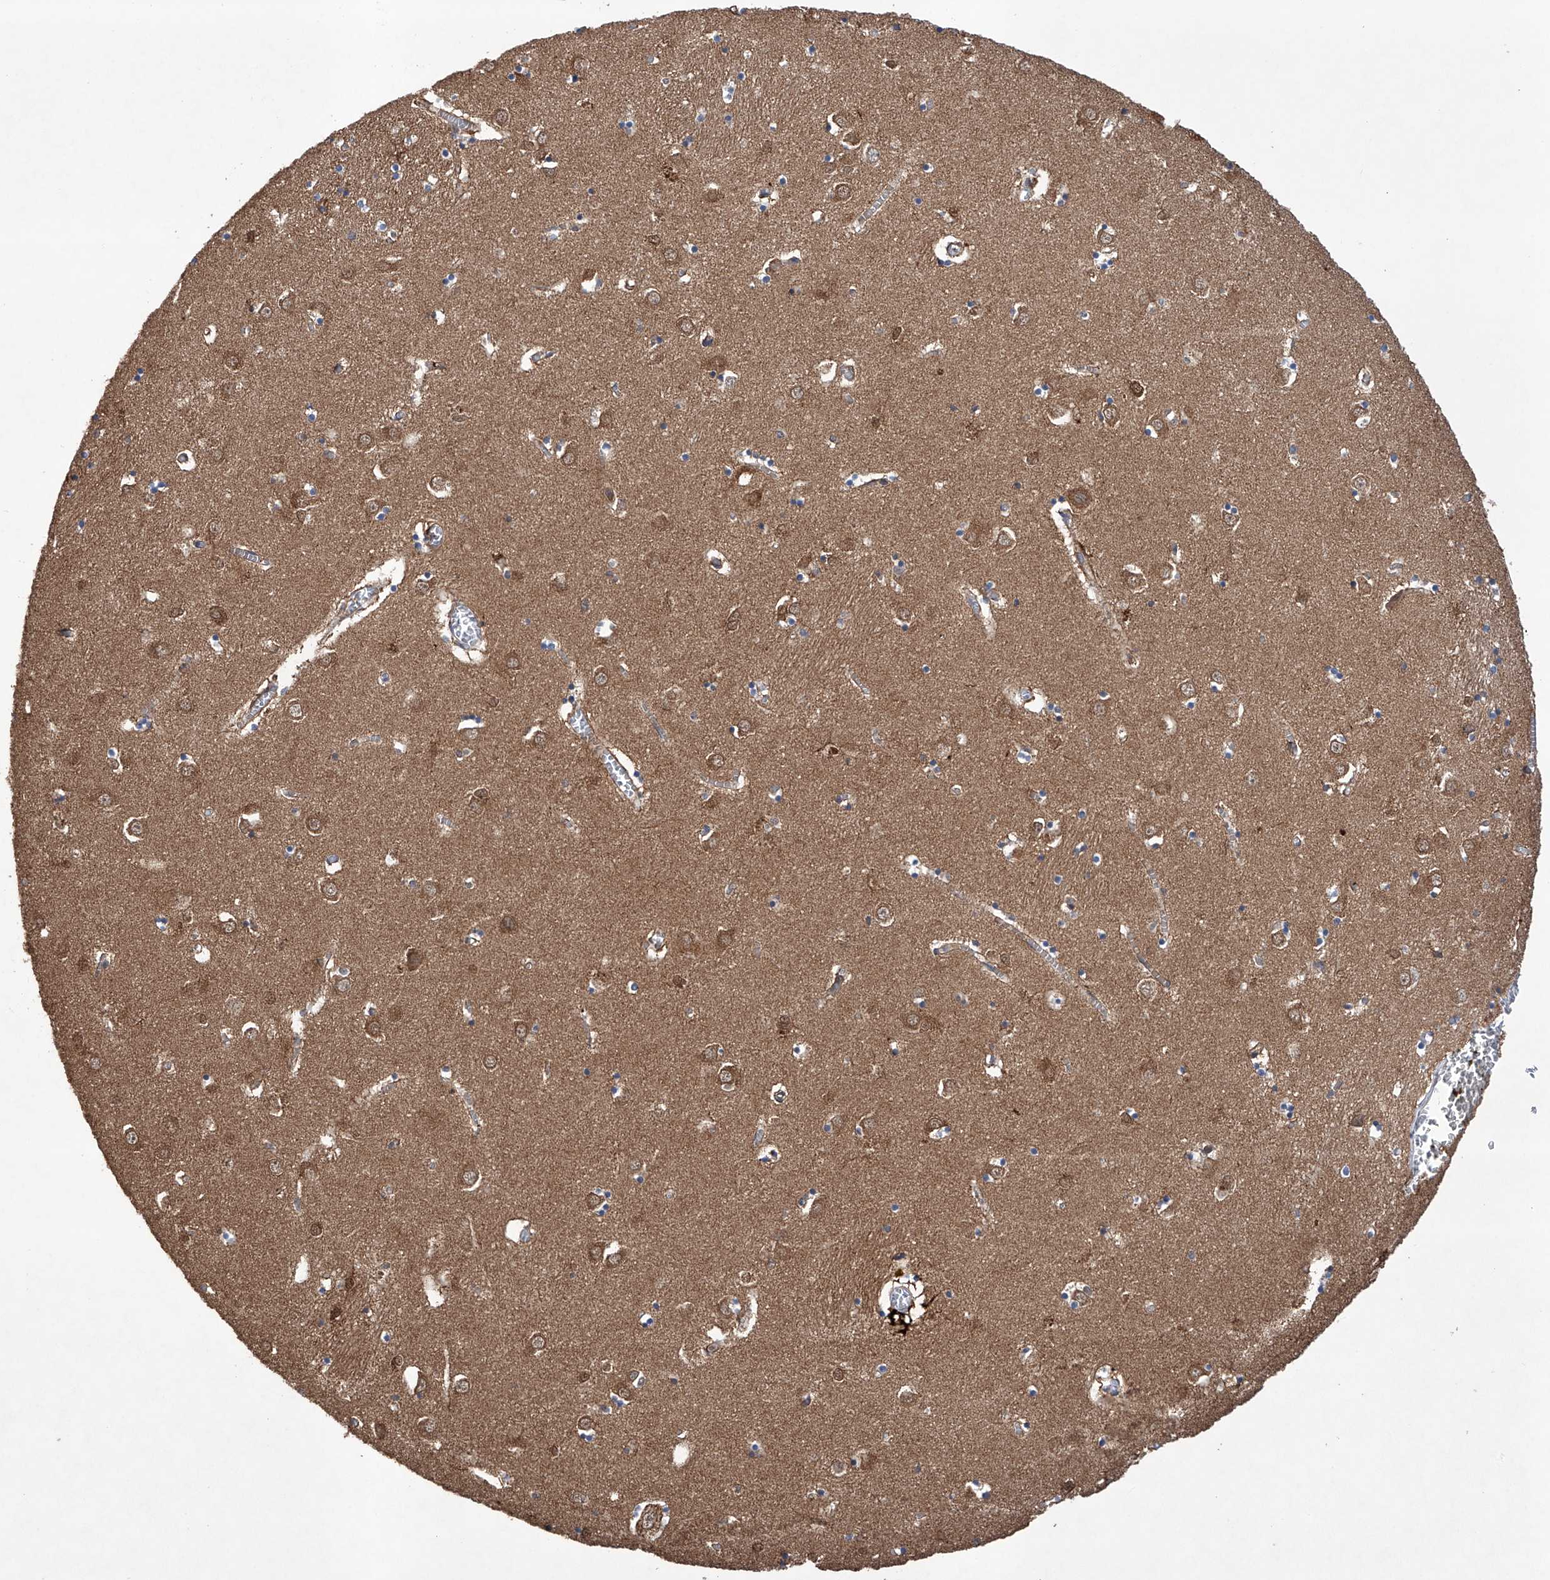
{"staining": {"intensity": "moderate", "quantity": "25%-75%", "location": "cytoplasmic/membranous"}, "tissue": "caudate", "cell_type": "Glial cells", "image_type": "normal", "snomed": [{"axis": "morphology", "description": "Normal tissue, NOS"}, {"axis": "topography", "description": "Lateral ventricle wall"}], "caption": "Glial cells display moderate cytoplasmic/membranous staining in approximately 25%-75% of cells in unremarkable caudate.", "gene": "TIMM23", "patient": {"sex": "male", "age": 70}}